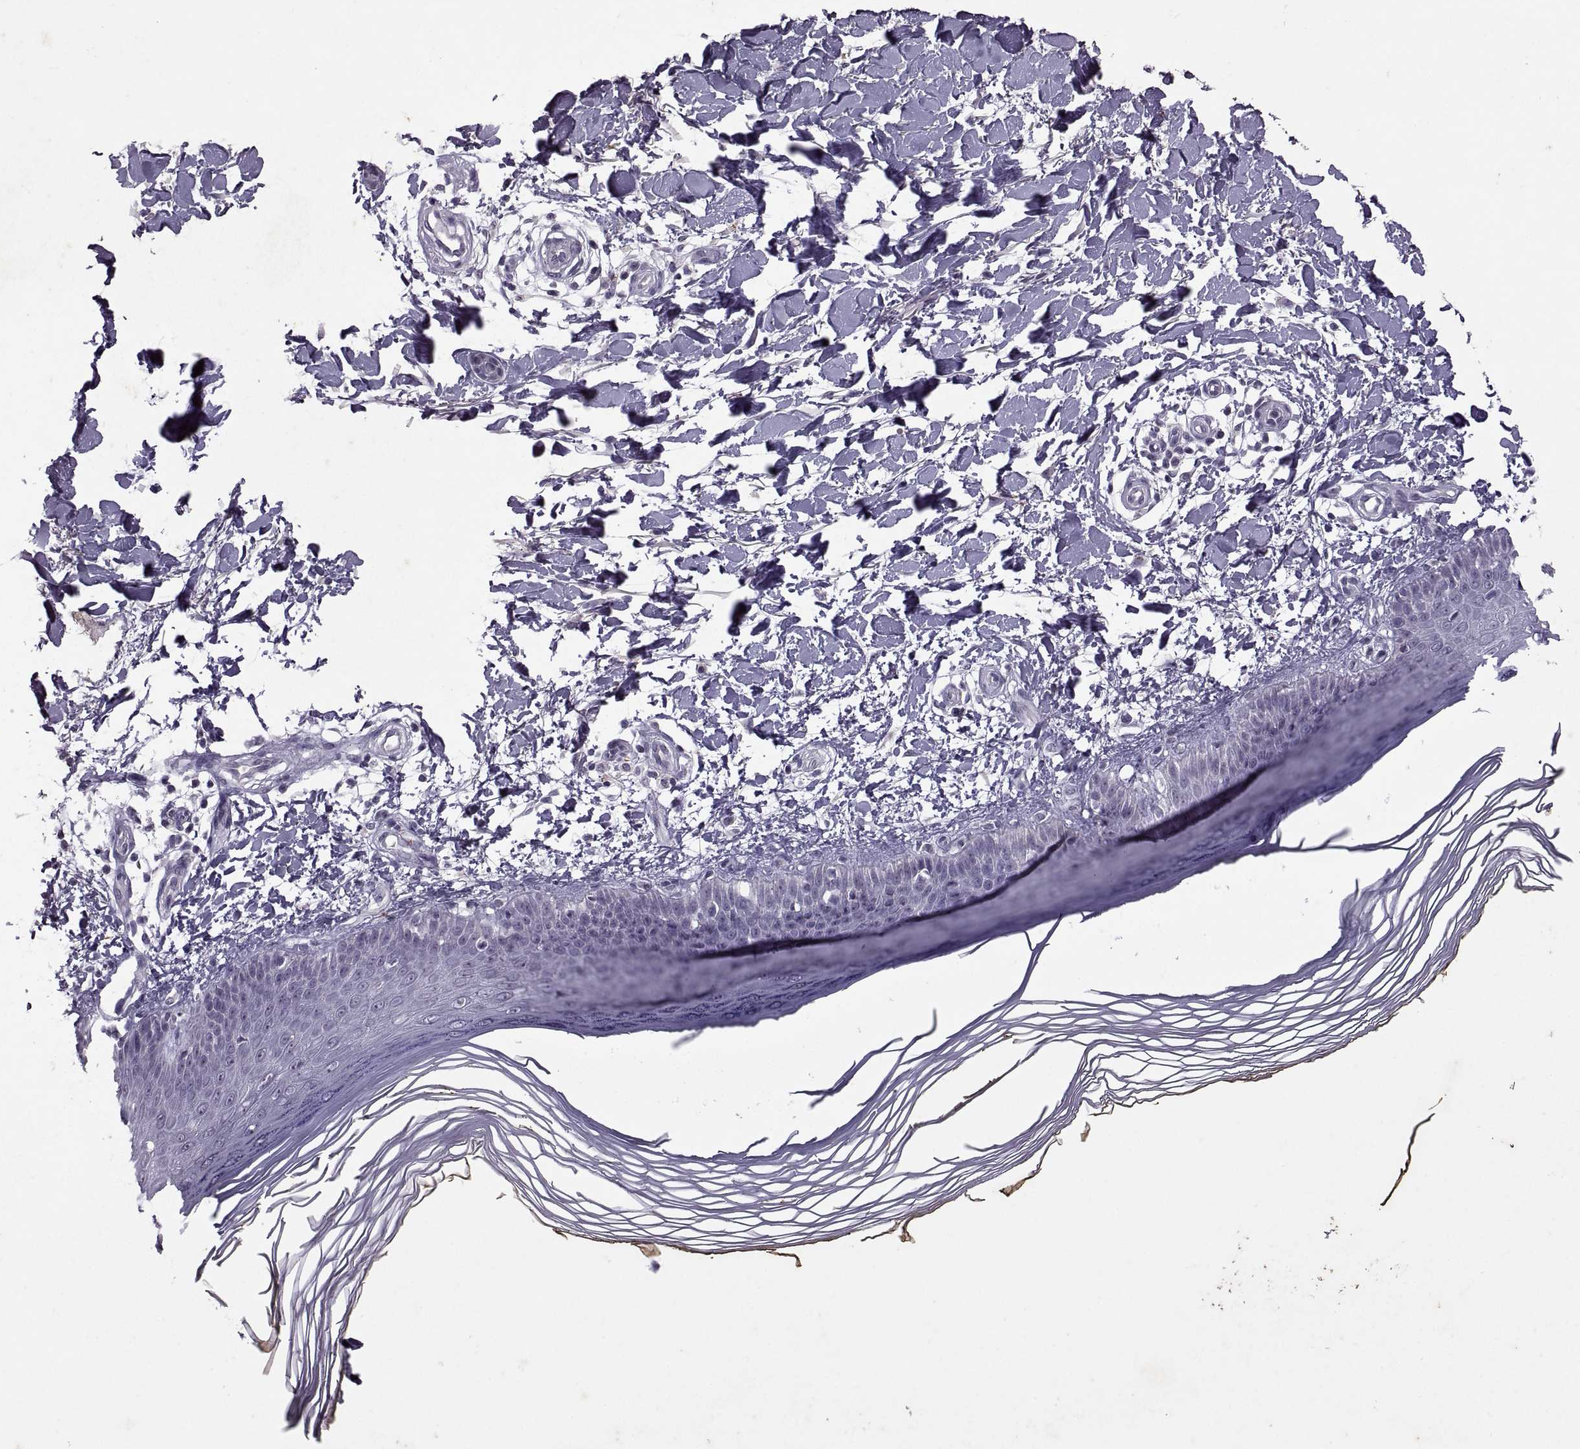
{"staining": {"intensity": "negative", "quantity": "none", "location": "none"}, "tissue": "skin", "cell_type": "Fibroblasts", "image_type": "normal", "snomed": [{"axis": "morphology", "description": "Normal tissue, NOS"}, {"axis": "topography", "description": "Skin"}], "caption": "High magnification brightfield microscopy of benign skin stained with DAB (3,3'-diaminobenzidine) (brown) and counterstained with hematoxylin (blue): fibroblasts show no significant staining.", "gene": "SINHCAF", "patient": {"sex": "female", "age": 62}}